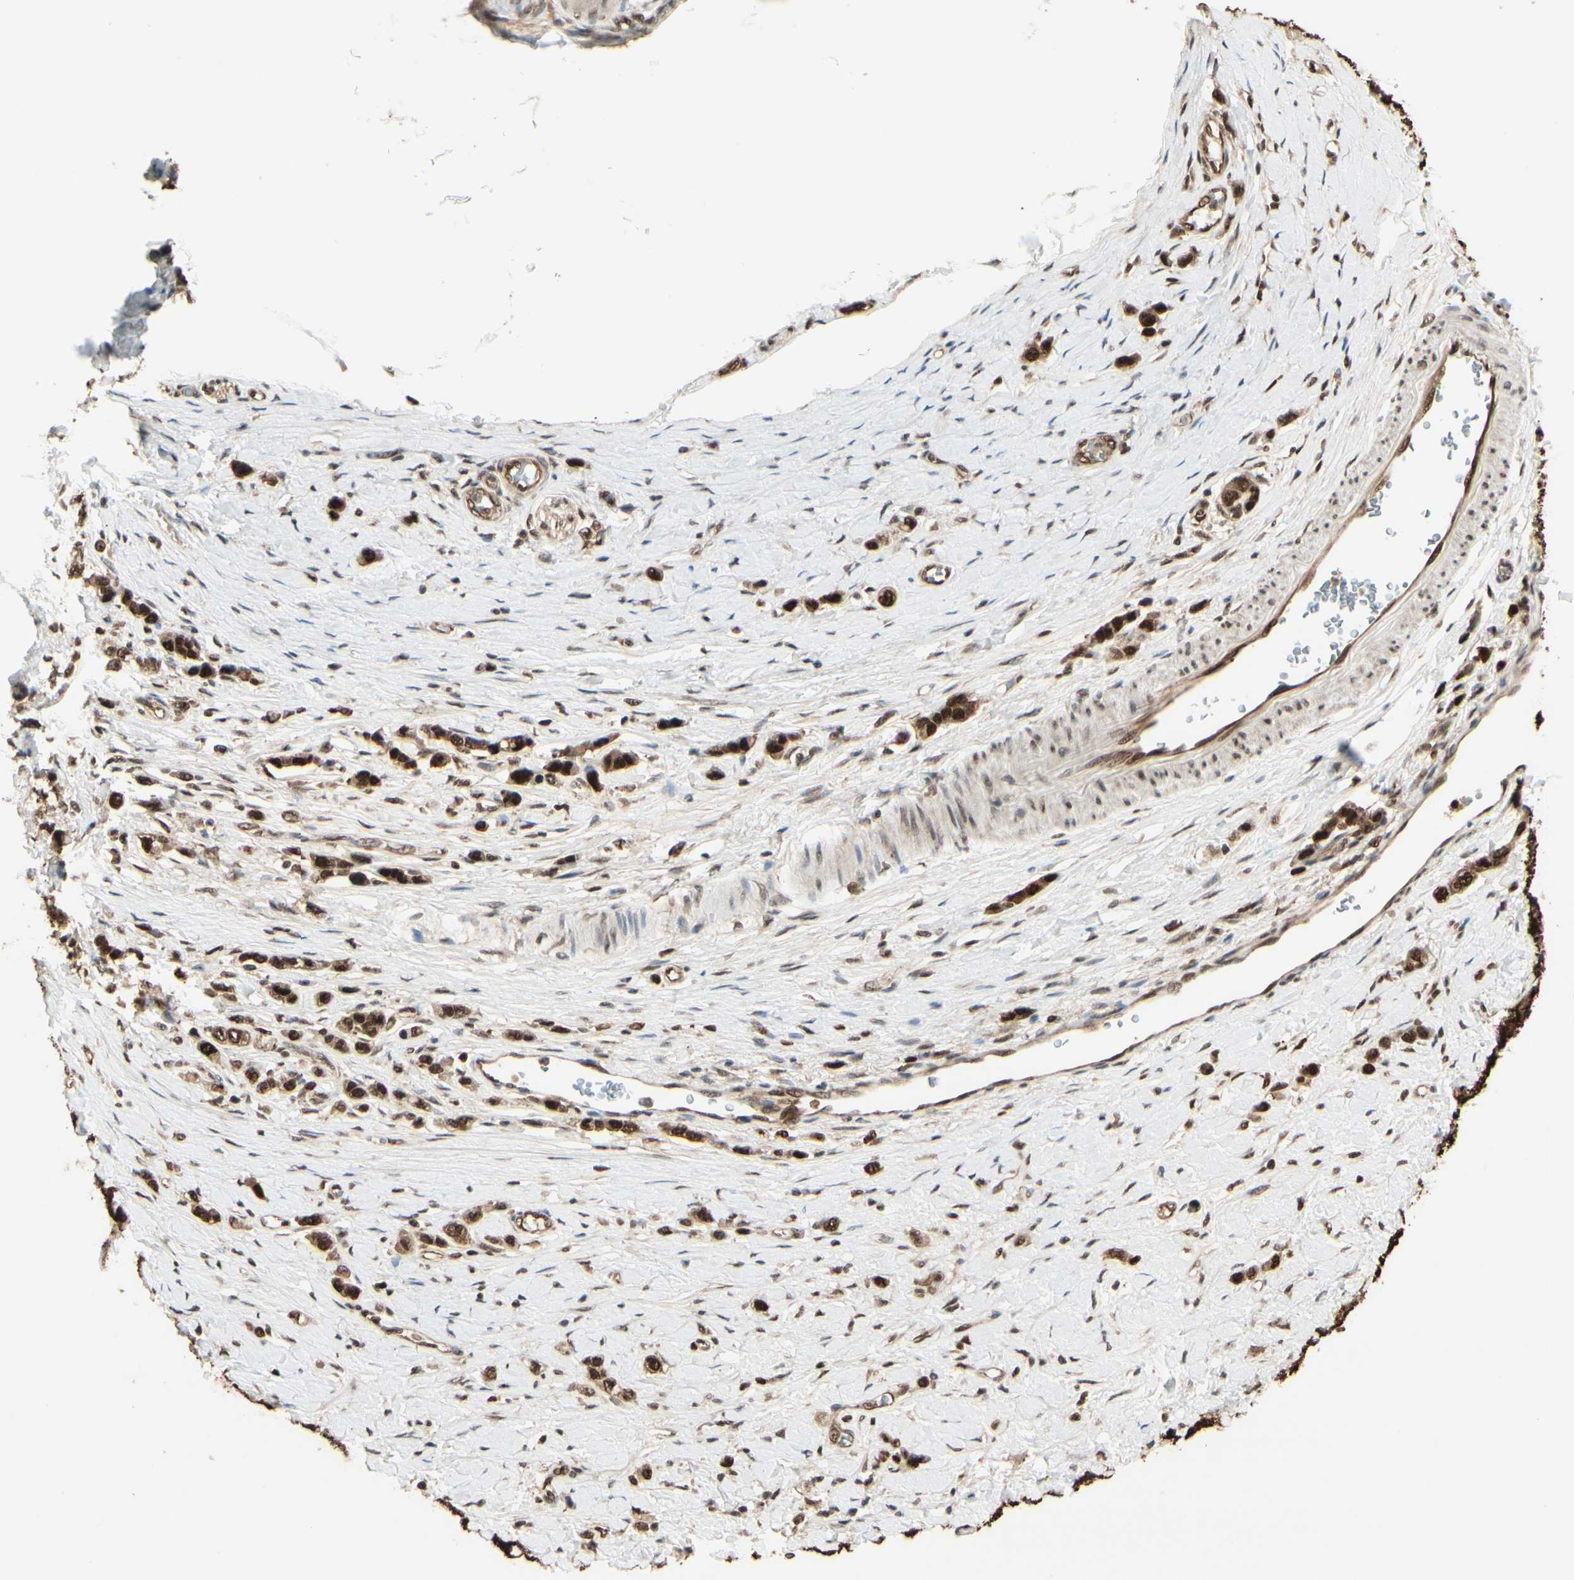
{"staining": {"intensity": "strong", "quantity": ">75%", "location": "cytoplasmic/membranous,nuclear"}, "tissue": "stomach cancer", "cell_type": "Tumor cells", "image_type": "cancer", "snomed": [{"axis": "morphology", "description": "Normal tissue, NOS"}, {"axis": "morphology", "description": "Adenocarcinoma, NOS"}, {"axis": "topography", "description": "Stomach, upper"}, {"axis": "topography", "description": "Stomach"}], "caption": "Approximately >75% of tumor cells in adenocarcinoma (stomach) display strong cytoplasmic/membranous and nuclear protein expression as visualized by brown immunohistochemical staining.", "gene": "HSF1", "patient": {"sex": "female", "age": 65}}